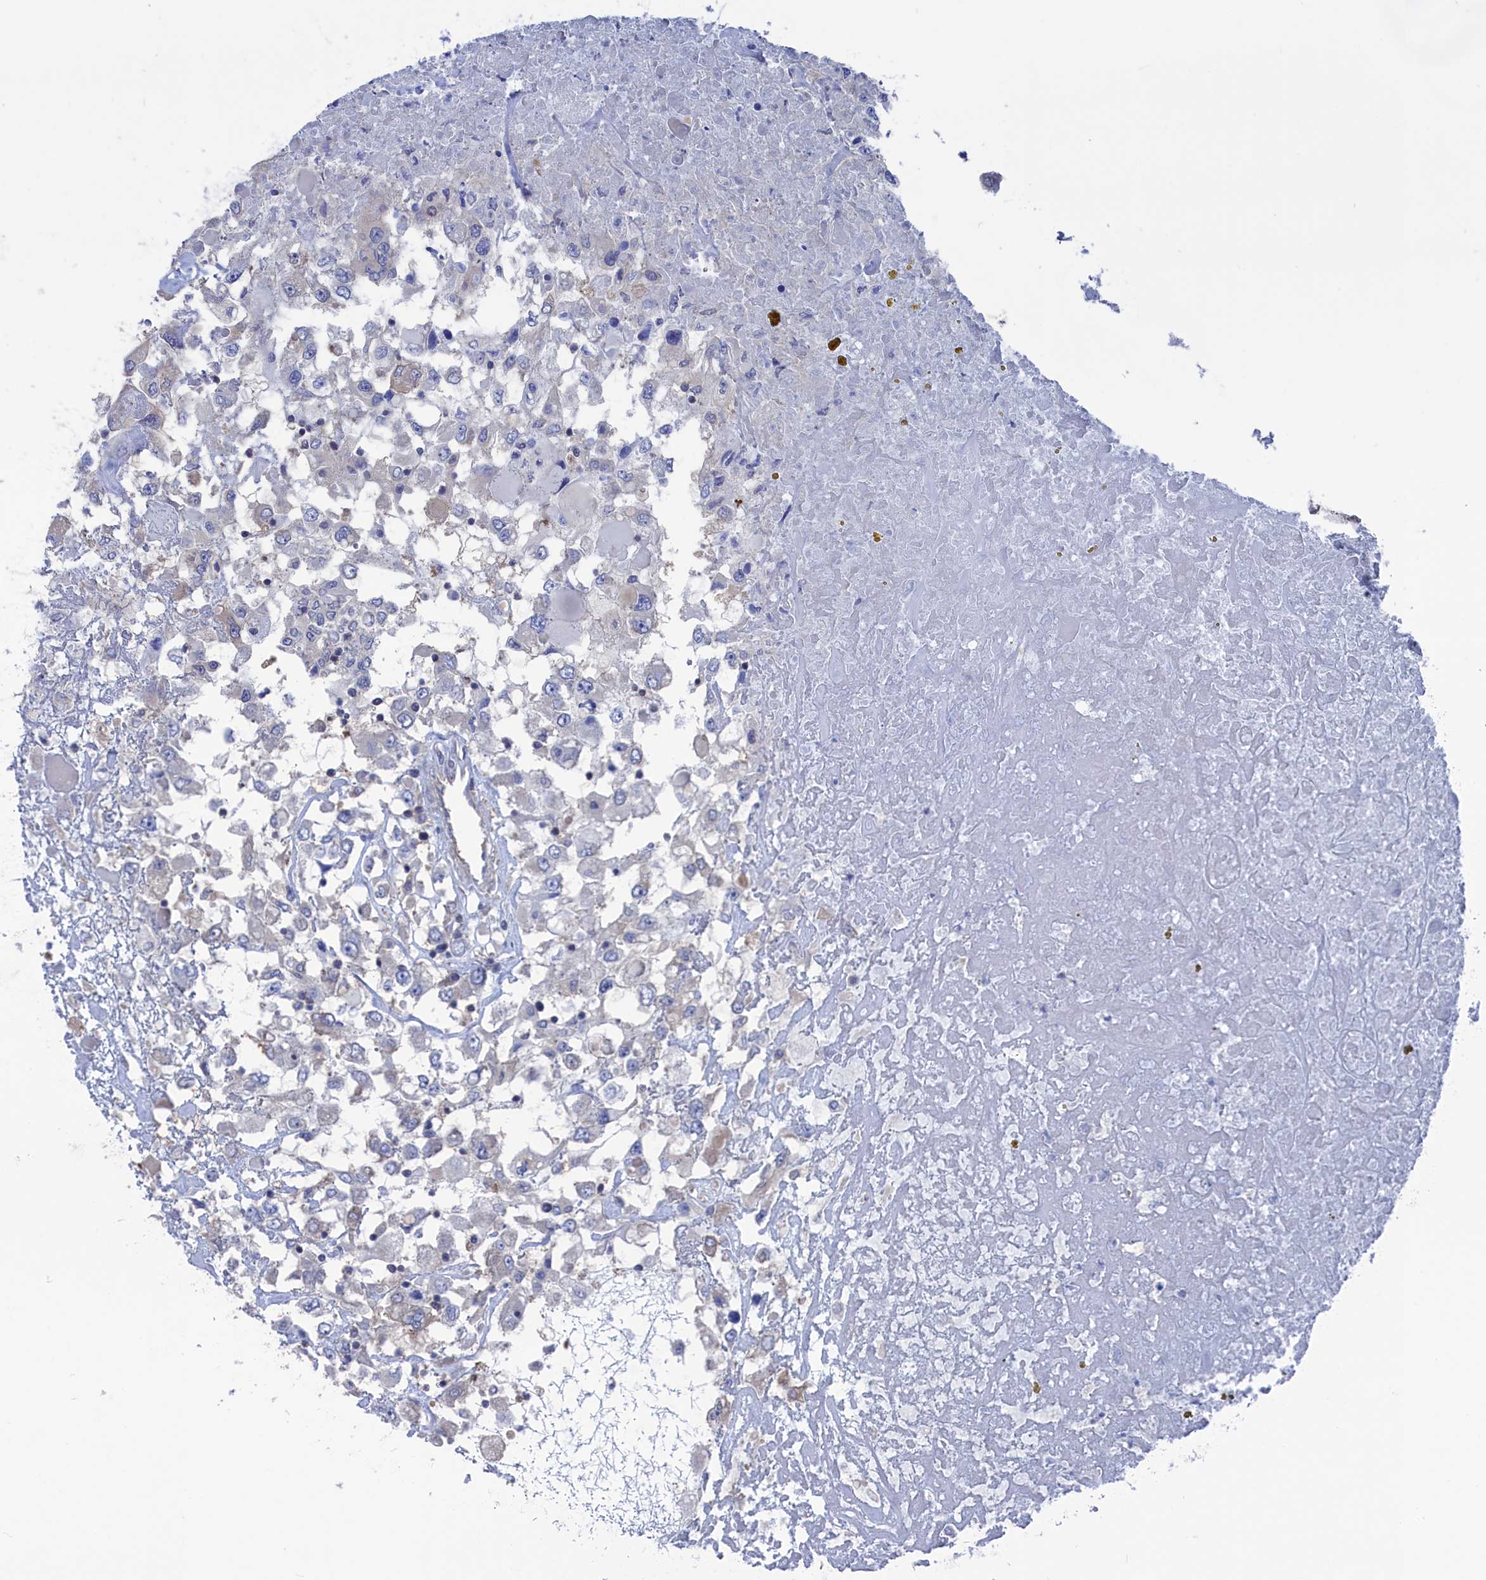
{"staining": {"intensity": "negative", "quantity": "none", "location": "none"}, "tissue": "renal cancer", "cell_type": "Tumor cells", "image_type": "cancer", "snomed": [{"axis": "morphology", "description": "Adenocarcinoma, NOS"}, {"axis": "topography", "description": "Kidney"}], "caption": "Tumor cells are negative for protein expression in human renal adenocarcinoma.", "gene": "NUTF2", "patient": {"sex": "female", "age": 52}}